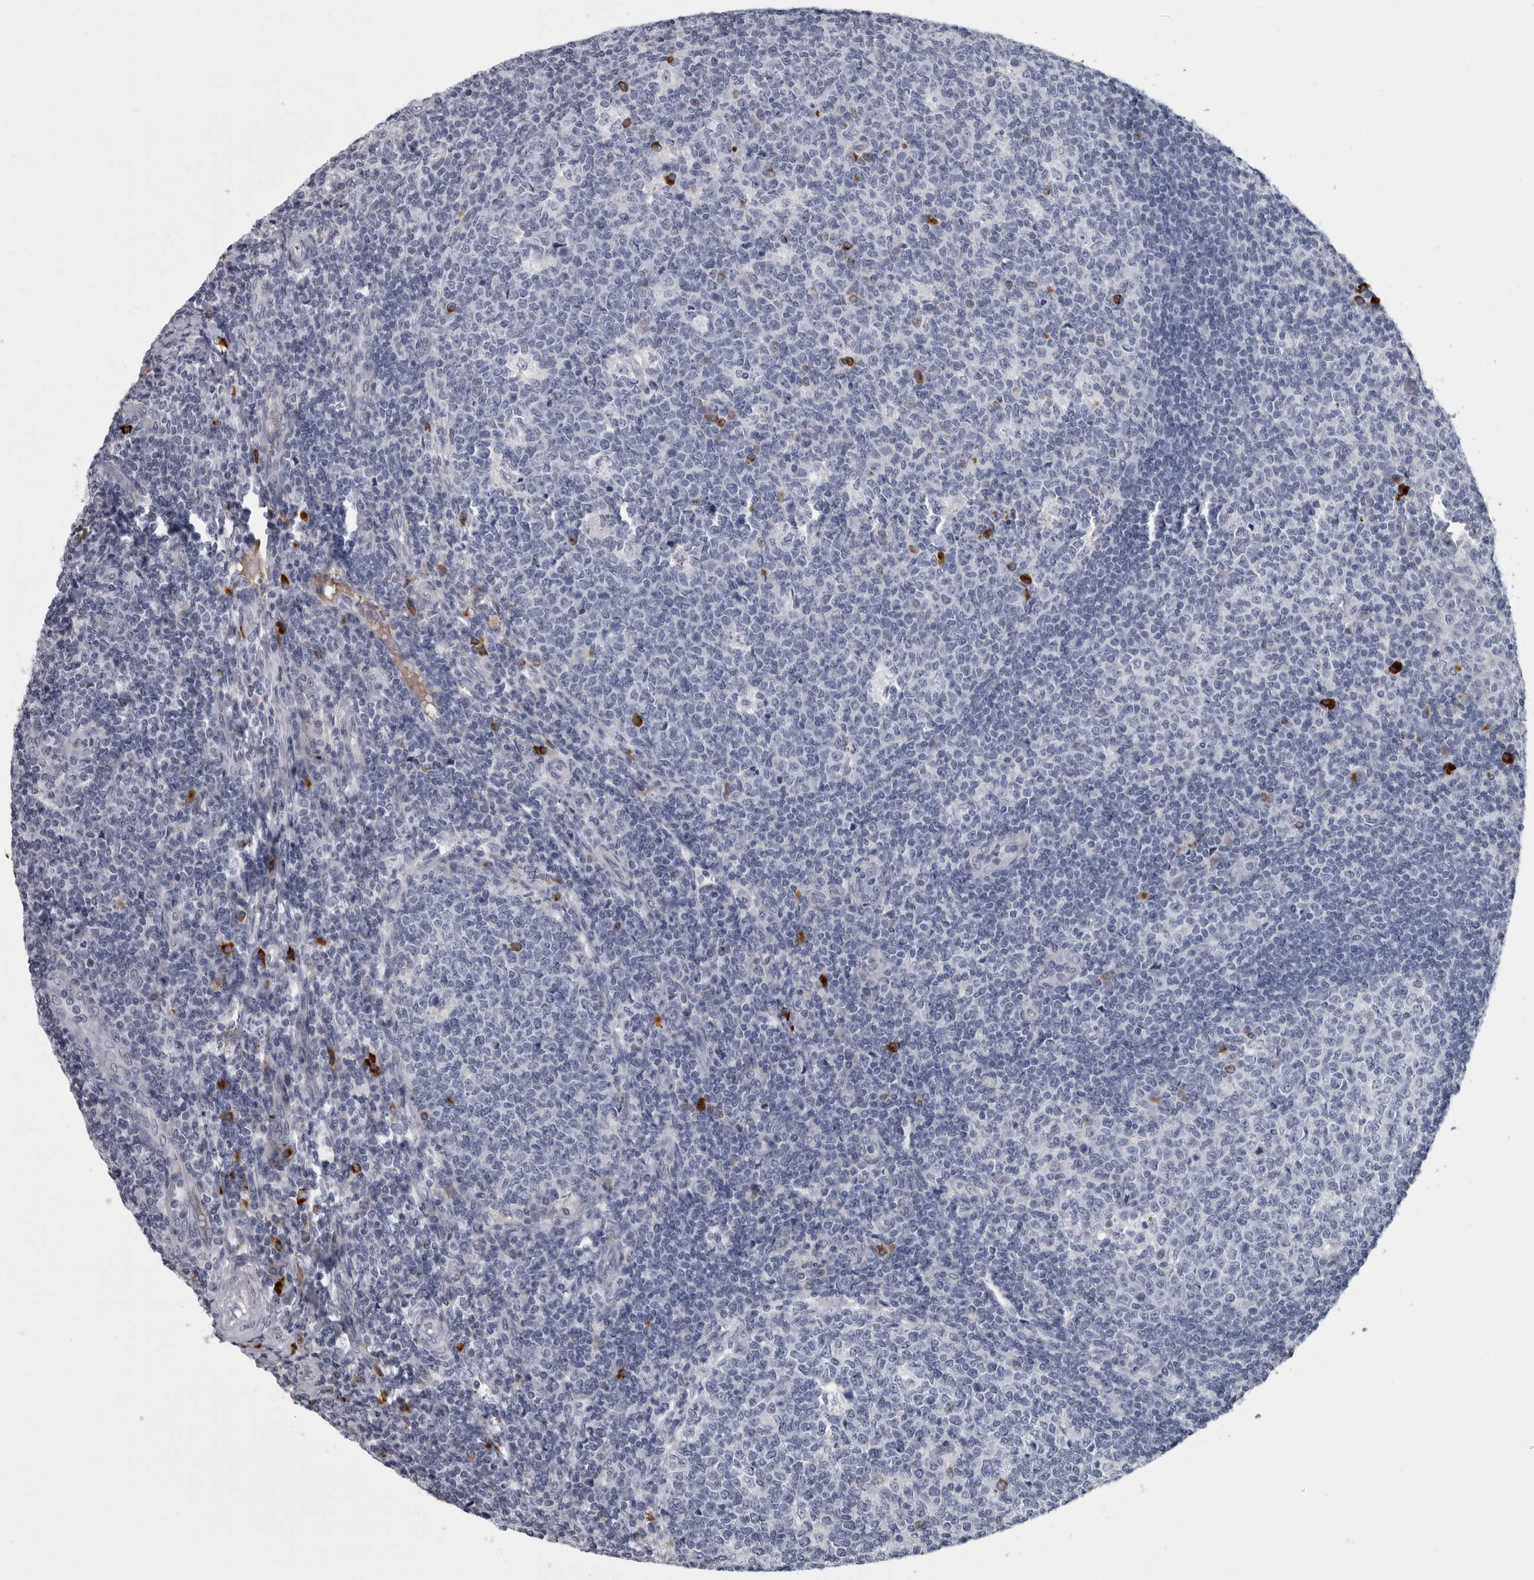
{"staining": {"intensity": "strong", "quantity": "<25%", "location": "cytoplasmic/membranous"}, "tissue": "tonsil", "cell_type": "Germinal center cells", "image_type": "normal", "snomed": [{"axis": "morphology", "description": "Normal tissue, NOS"}, {"axis": "topography", "description": "Tonsil"}], "caption": "Immunohistochemical staining of unremarkable human tonsil demonstrates medium levels of strong cytoplasmic/membranous positivity in about <25% of germinal center cells. The staining was performed using DAB (3,3'-diaminobenzidine), with brown indicating positive protein expression. Nuclei are stained blue with hematoxylin.", "gene": "SLC25A39", "patient": {"sex": "female", "age": 19}}